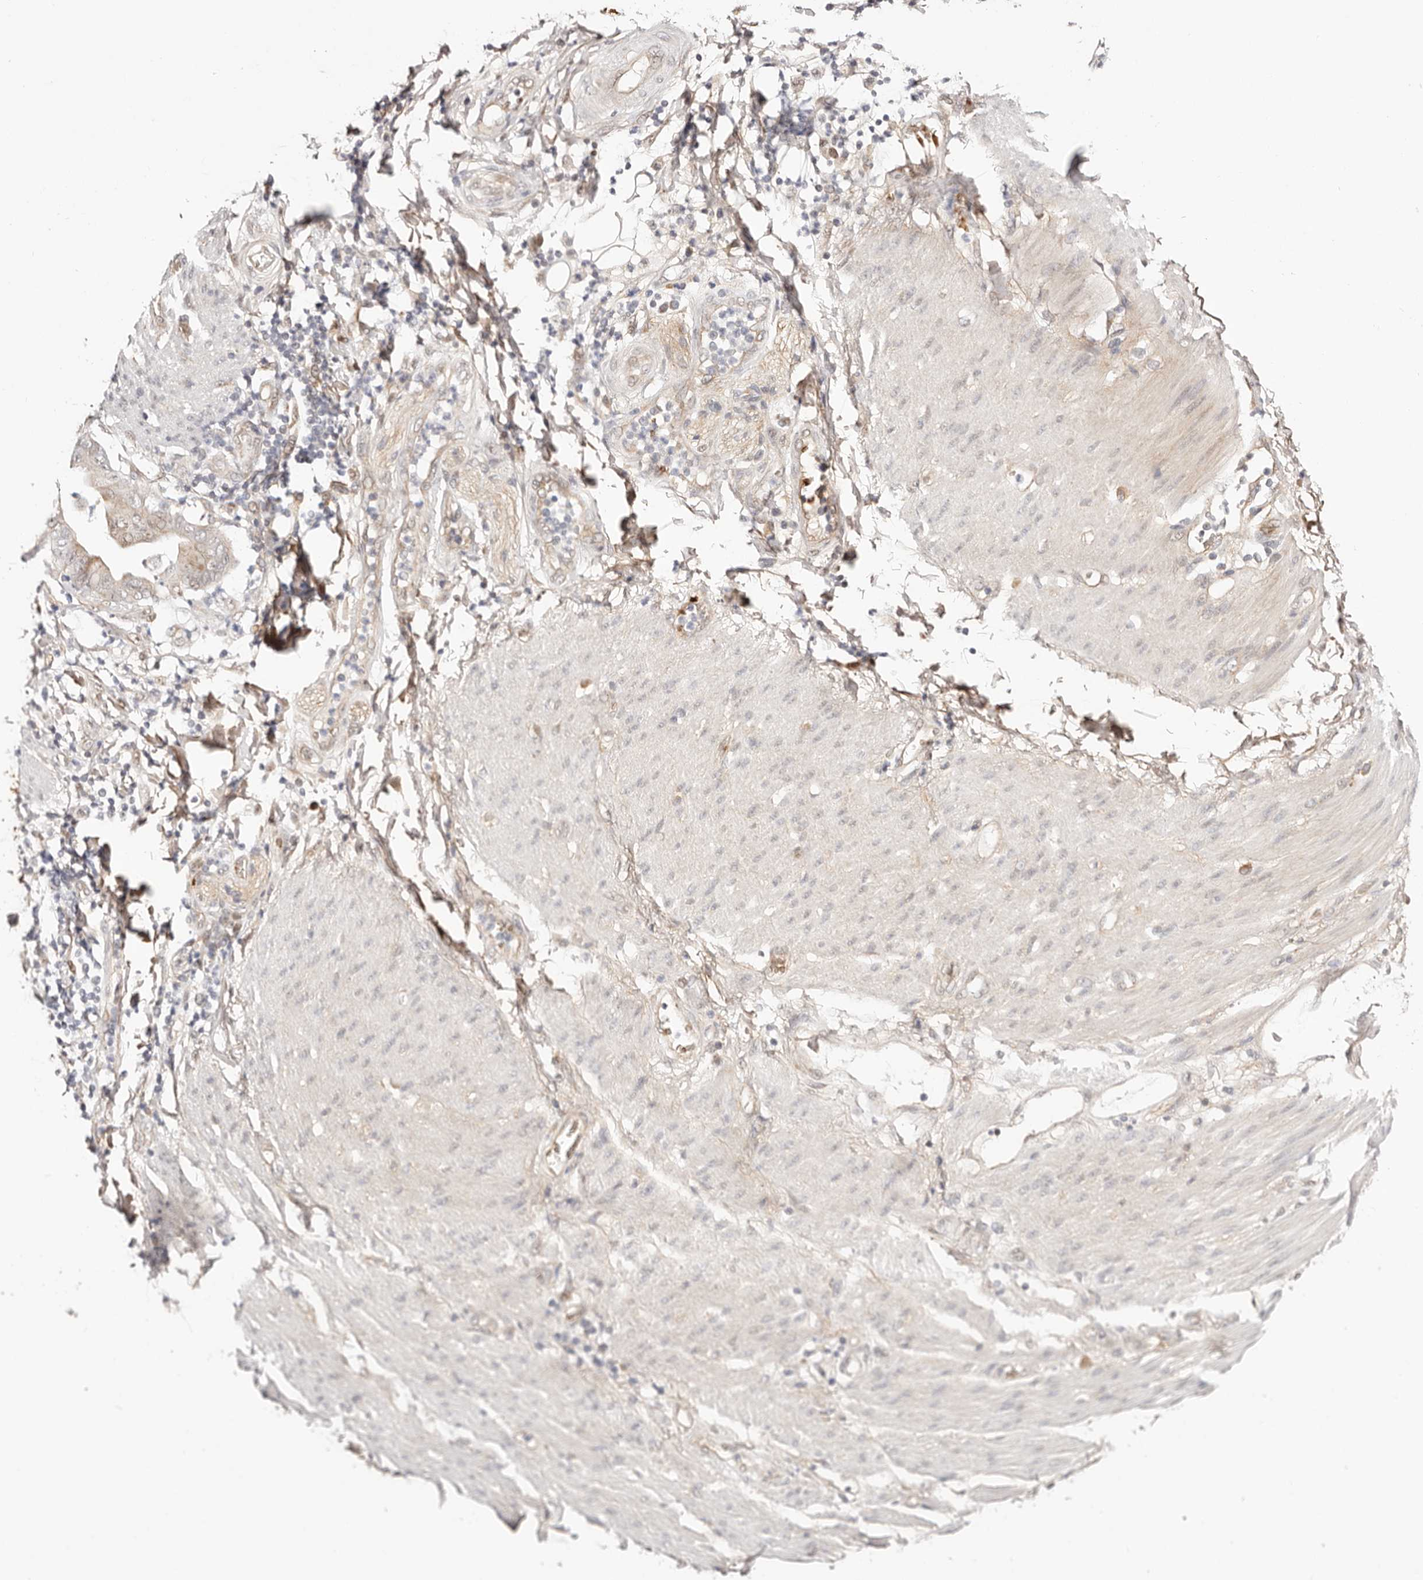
{"staining": {"intensity": "weak", "quantity": "<25%", "location": "cytoplasmic/membranous"}, "tissue": "stomach cancer", "cell_type": "Tumor cells", "image_type": "cancer", "snomed": [{"axis": "morphology", "description": "Adenocarcinoma, NOS"}, {"axis": "topography", "description": "Stomach"}], "caption": "Tumor cells show no significant expression in stomach cancer (adenocarcinoma).", "gene": "WRN", "patient": {"sex": "female", "age": 73}}